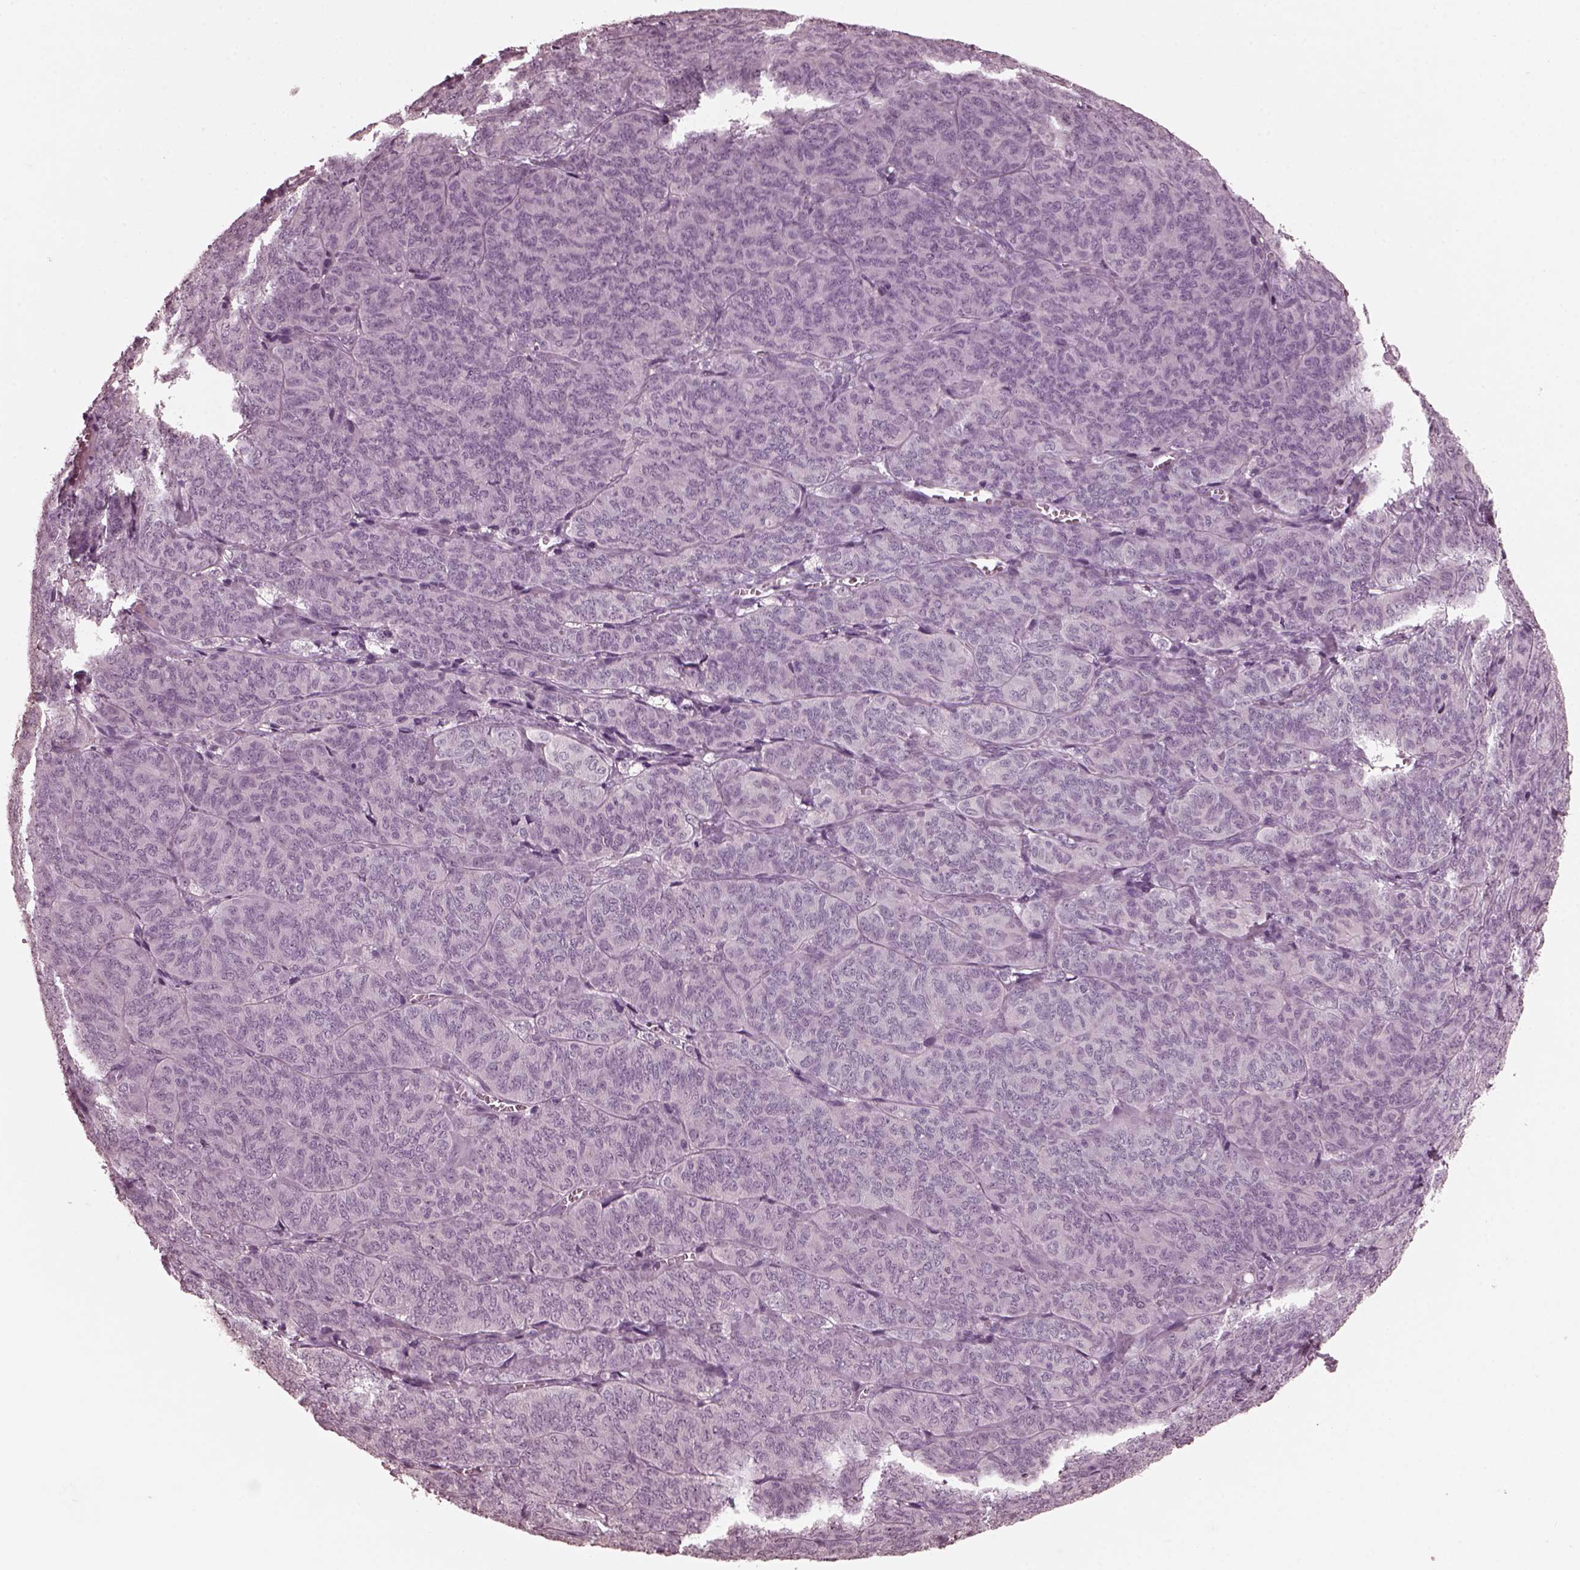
{"staining": {"intensity": "negative", "quantity": "none", "location": "none"}, "tissue": "ovarian cancer", "cell_type": "Tumor cells", "image_type": "cancer", "snomed": [{"axis": "morphology", "description": "Carcinoma, endometroid"}, {"axis": "topography", "description": "Ovary"}], "caption": "Immunohistochemistry histopathology image of human ovarian endometroid carcinoma stained for a protein (brown), which shows no staining in tumor cells.", "gene": "CGA", "patient": {"sex": "female", "age": 80}}